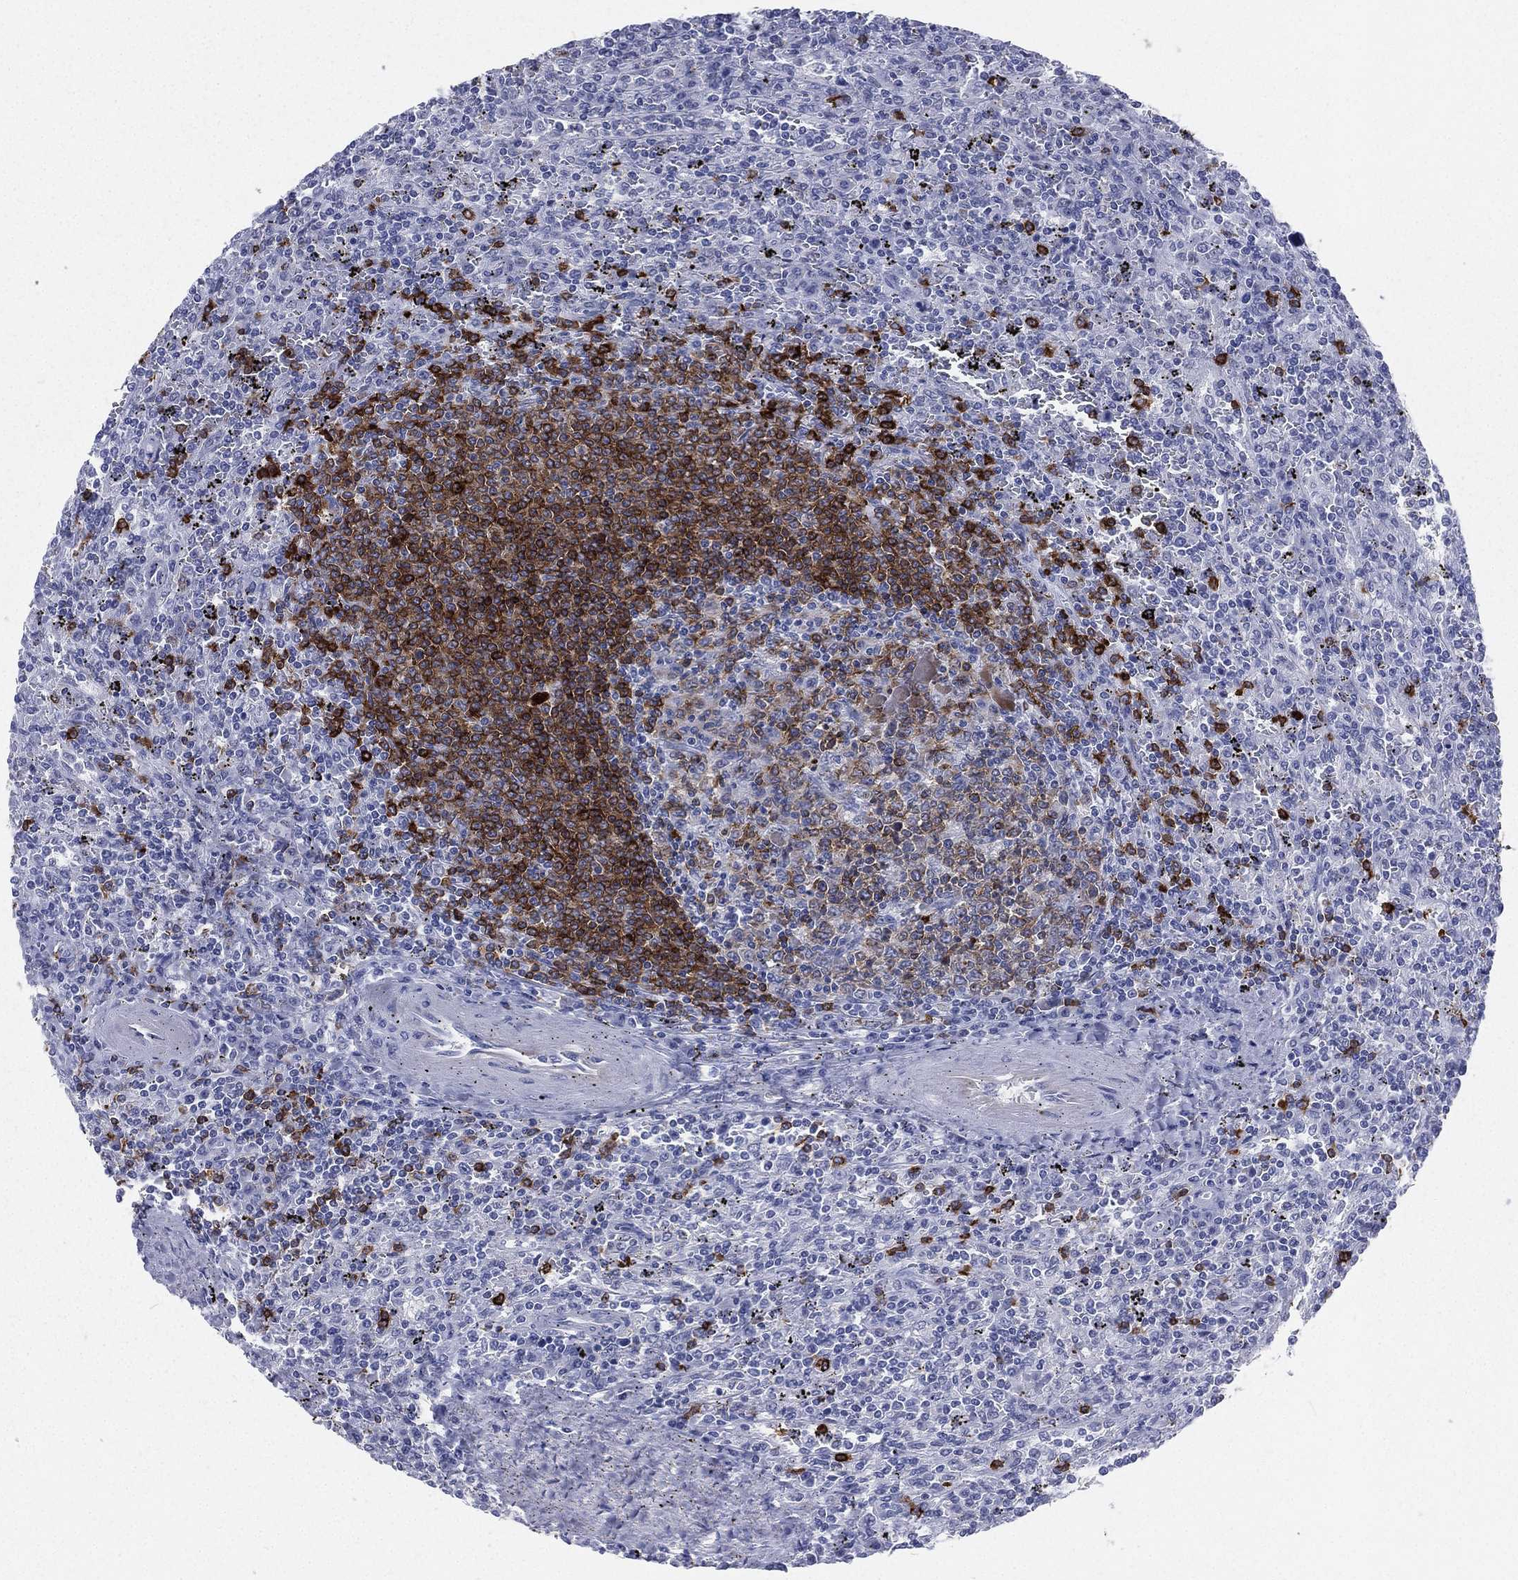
{"staining": {"intensity": "moderate", "quantity": "<25%", "location": "cytoplasmic/membranous"}, "tissue": "lymphoma", "cell_type": "Tumor cells", "image_type": "cancer", "snomed": [{"axis": "morphology", "description": "Malignant lymphoma, non-Hodgkin's type, Low grade"}, {"axis": "topography", "description": "Spleen"}], "caption": "Protein staining demonstrates moderate cytoplasmic/membranous expression in about <25% of tumor cells in lymphoma. The staining was performed using DAB, with brown indicating positive protein expression. Nuclei are stained blue with hematoxylin.", "gene": "CD22", "patient": {"sex": "male", "age": 62}}